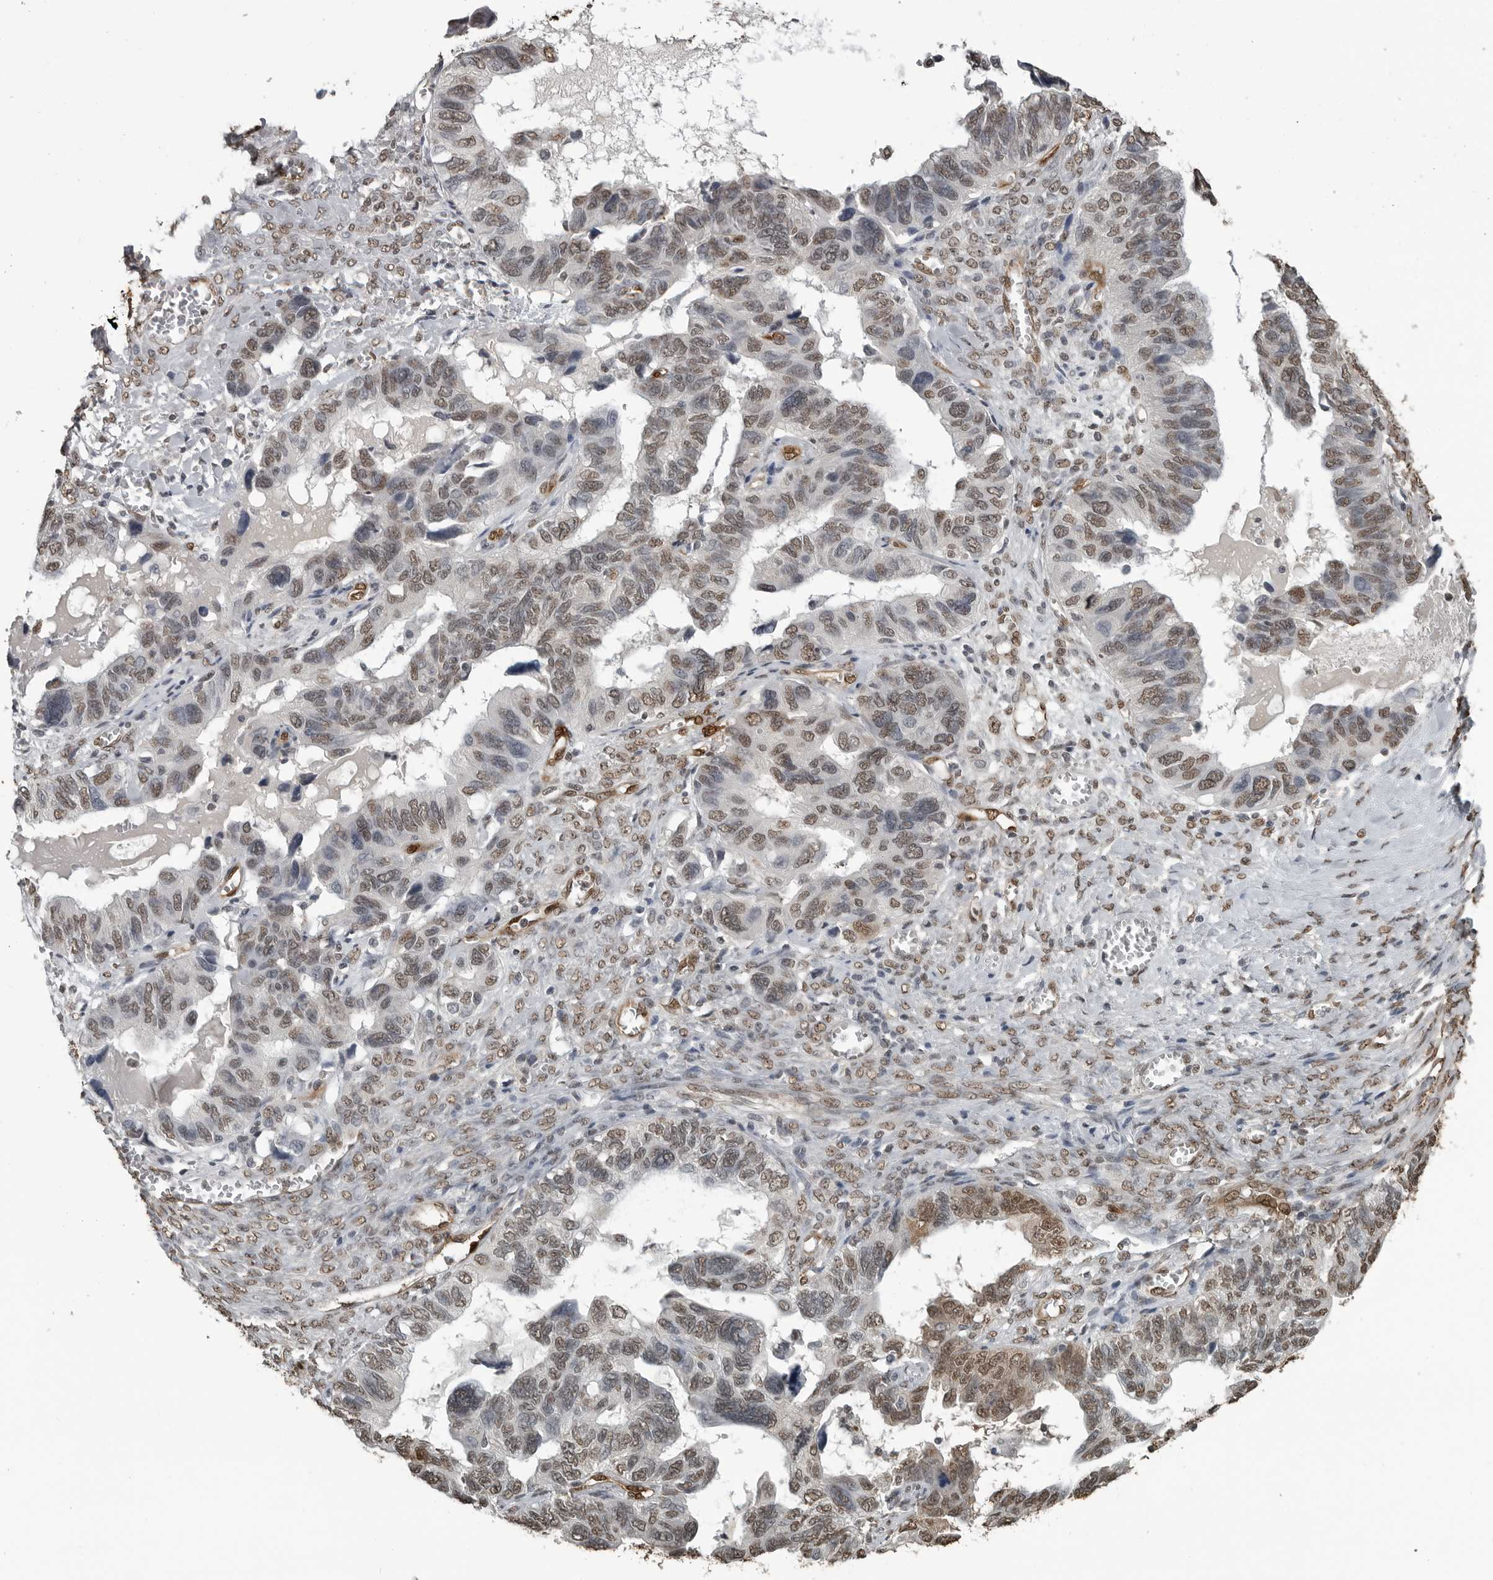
{"staining": {"intensity": "moderate", "quantity": ">75%", "location": "cytoplasmic/membranous,nuclear"}, "tissue": "ovarian cancer", "cell_type": "Tumor cells", "image_type": "cancer", "snomed": [{"axis": "morphology", "description": "Cystadenocarcinoma, serous, NOS"}, {"axis": "topography", "description": "Ovary"}], "caption": "Immunohistochemical staining of human serous cystadenocarcinoma (ovarian) demonstrates moderate cytoplasmic/membranous and nuclear protein expression in approximately >75% of tumor cells.", "gene": "SMAD2", "patient": {"sex": "female", "age": 79}}